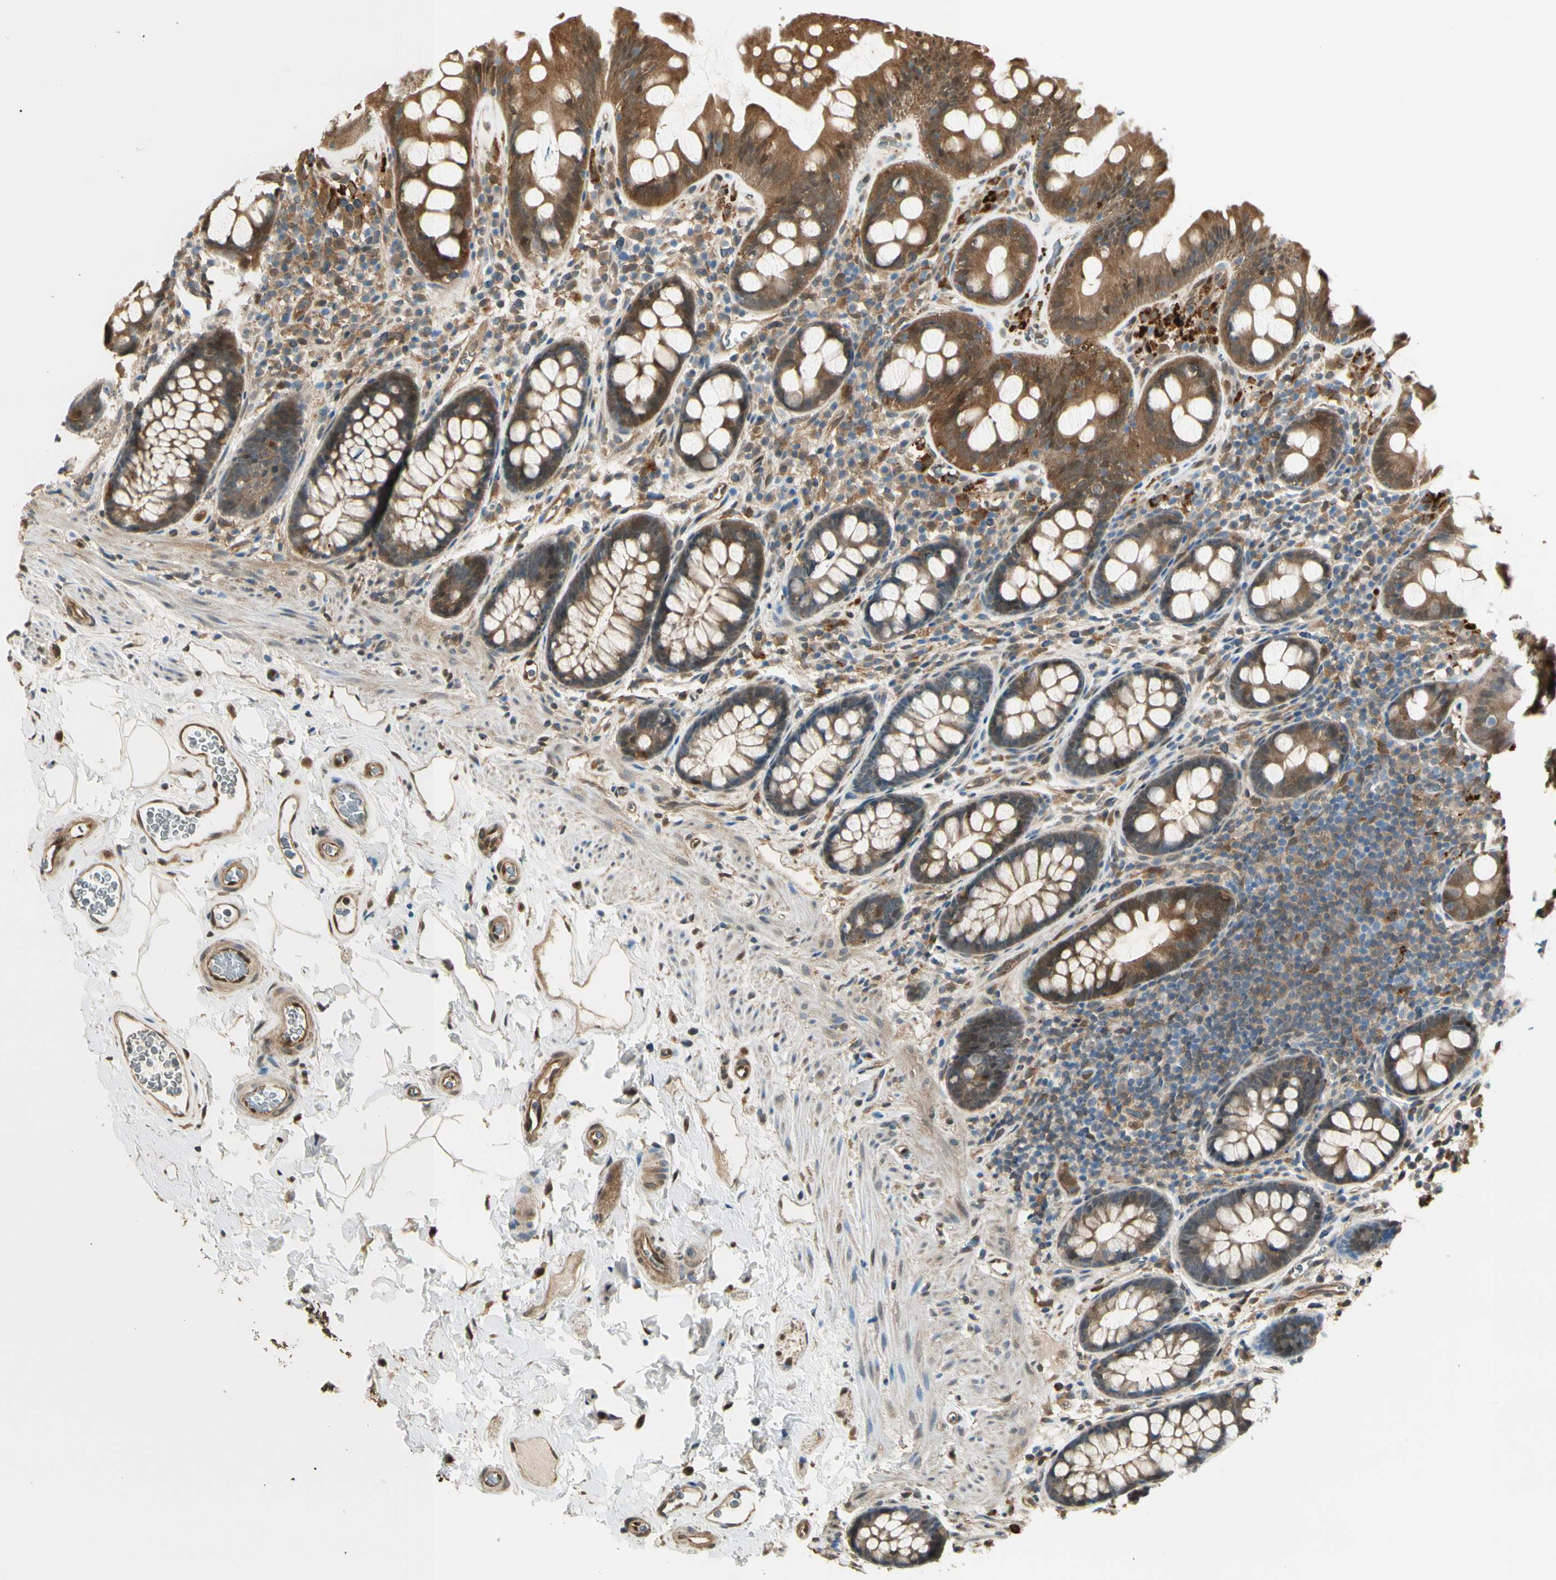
{"staining": {"intensity": "moderate", "quantity": ">75%", "location": "cytoplasmic/membranous"}, "tissue": "colon", "cell_type": "Endothelial cells", "image_type": "normal", "snomed": [{"axis": "morphology", "description": "Normal tissue, NOS"}, {"axis": "topography", "description": "Colon"}], "caption": "A medium amount of moderate cytoplasmic/membranous staining is identified in about >75% of endothelial cells in normal colon. The protein of interest is stained brown, and the nuclei are stained in blue (DAB IHC with brightfield microscopy, high magnification).", "gene": "SERPINB6", "patient": {"sex": "female", "age": 80}}